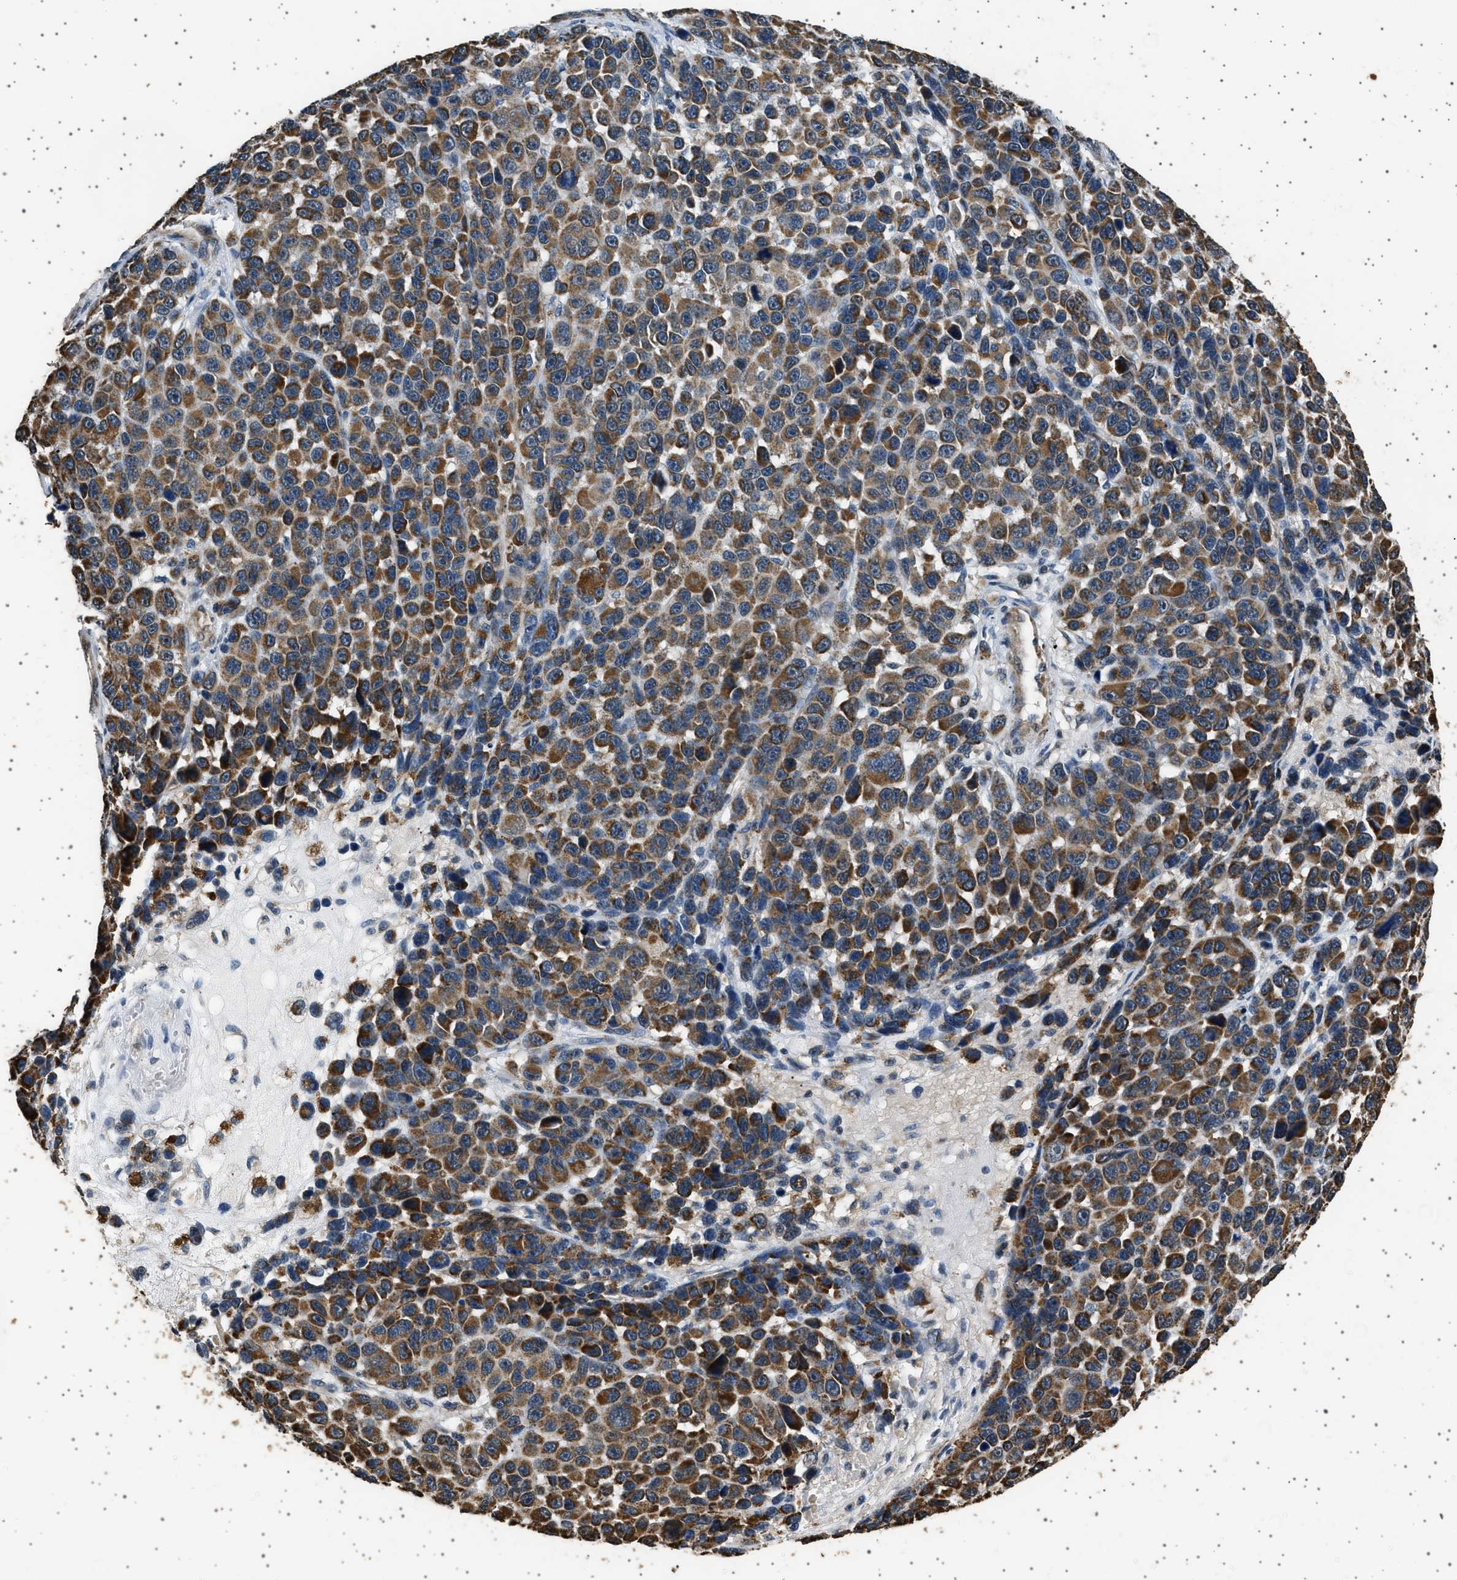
{"staining": {"intensity": "moderate", "quantity": ">75%", "location": "cytoplasmic/membranous"}, "tissue": "melanoma", "cell_type": "Tumor cells", "image_type": "cancer", "snomed": [{"axis": "morphology", "description": "Malignant melanoma, NOS"}, {"axis": "topography", "description": "Skin"}], "caption": "Human melanoma stained with a brown dye exhibits moderate cytoplasmic/membranous positive positivity in about >75% of tumor cells.", "gene": "KCNA4", "patient": {"sex": "male", "age": 53}}